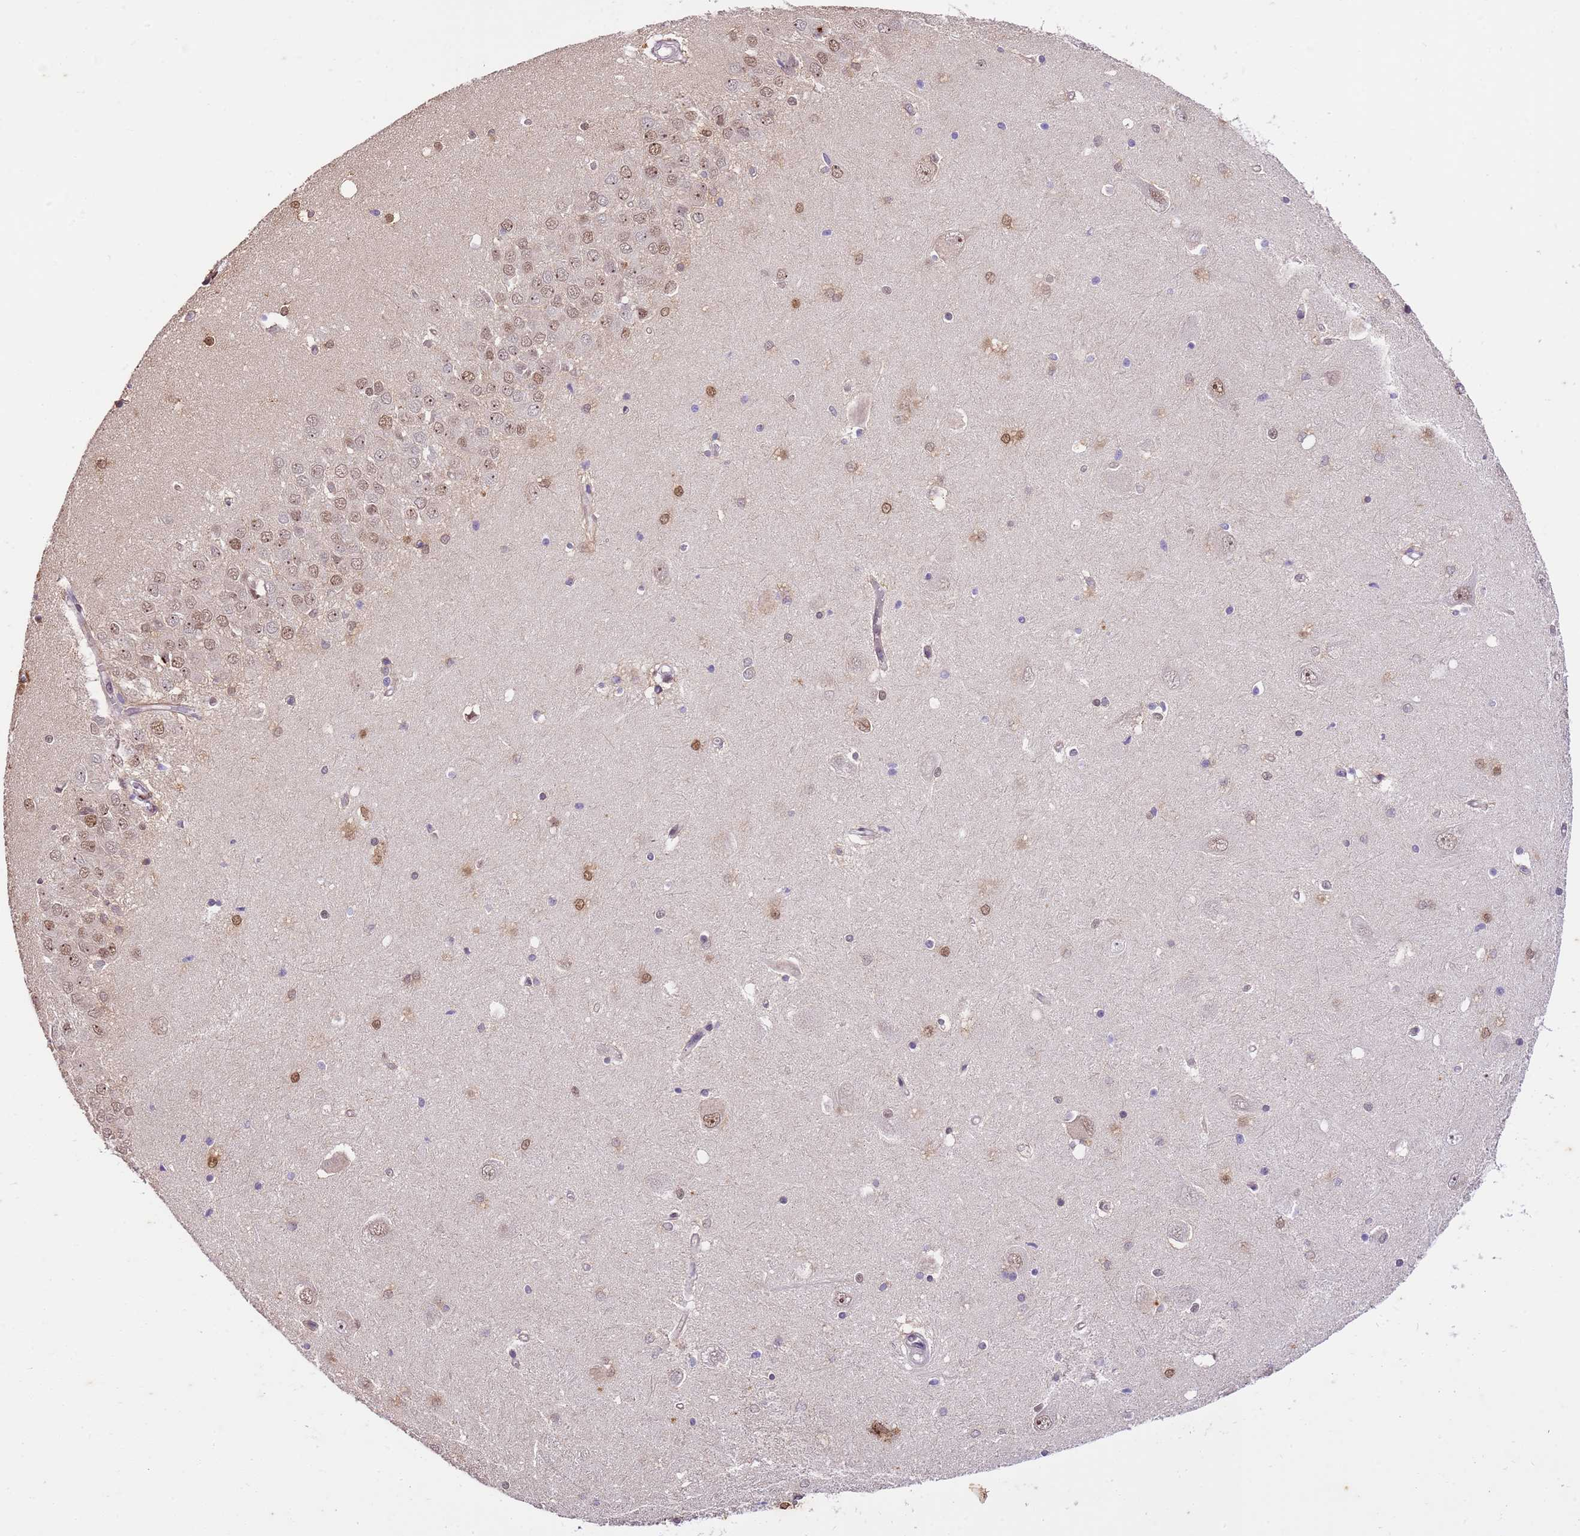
{"staining": {"intensity": "negative", "quantity": "none", "location": "none"}, "tissue": "hippocampus", "cell_type": "Glial cells", "image_type": "normal", "snomed": [{"axis": "morphology", "description": "Normal tissue, NOS"}, {"axis": "topography", "description": "Hippocampus"}], "caption": "Protein analysis of normal hippocampus displays no significant expression in glial cells.", "gene": "RFK", "patient": {"sex": "male", "age": 45}}